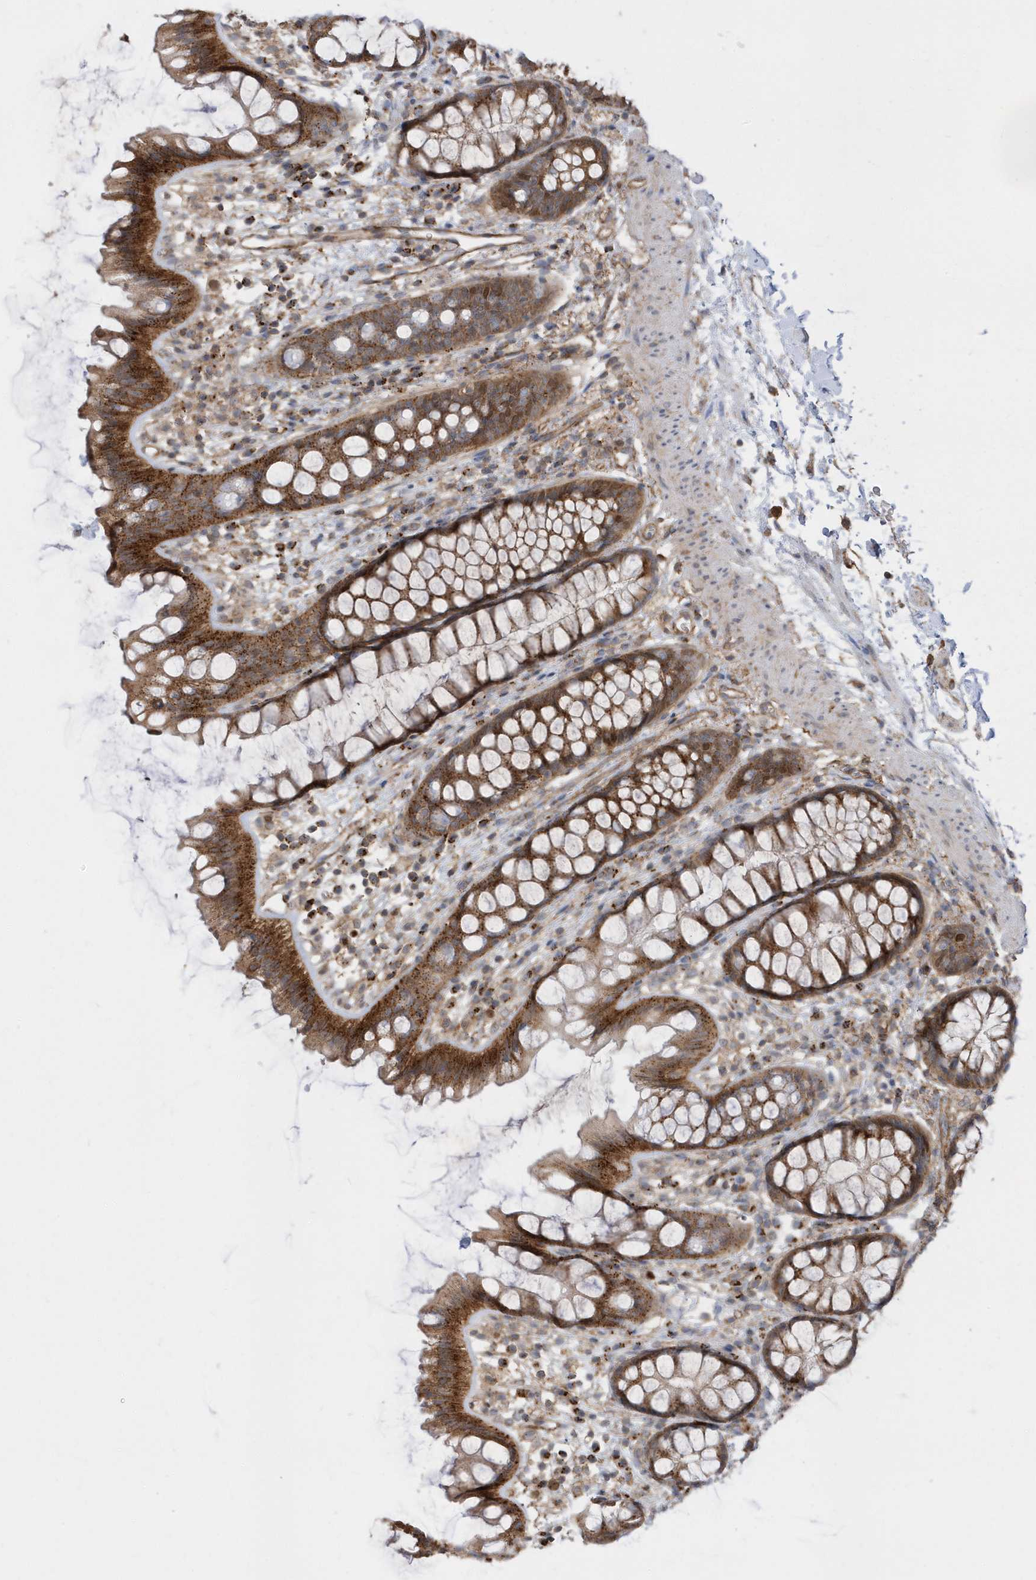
{"staining": {"intensity": "moderate", "quantity": ">75%", "location": "cytoplasmic/membranous"}, "tissue": "rectum", "cell_type": "Glandular cells", "image_type": "normal", "snomed": [{"axis": "morphology", "description": "Normal tissue, NOS"}, {"axis": "topography", "description": "Rectum"}], "caption": "This image demonstrates IHC staining of benign rectum, with medium moderate cytoplasmic/membranous positivity in about >75% of glandular cells.", "gene": "HRH4", "patient": {"sex": "female", "age": 65}}